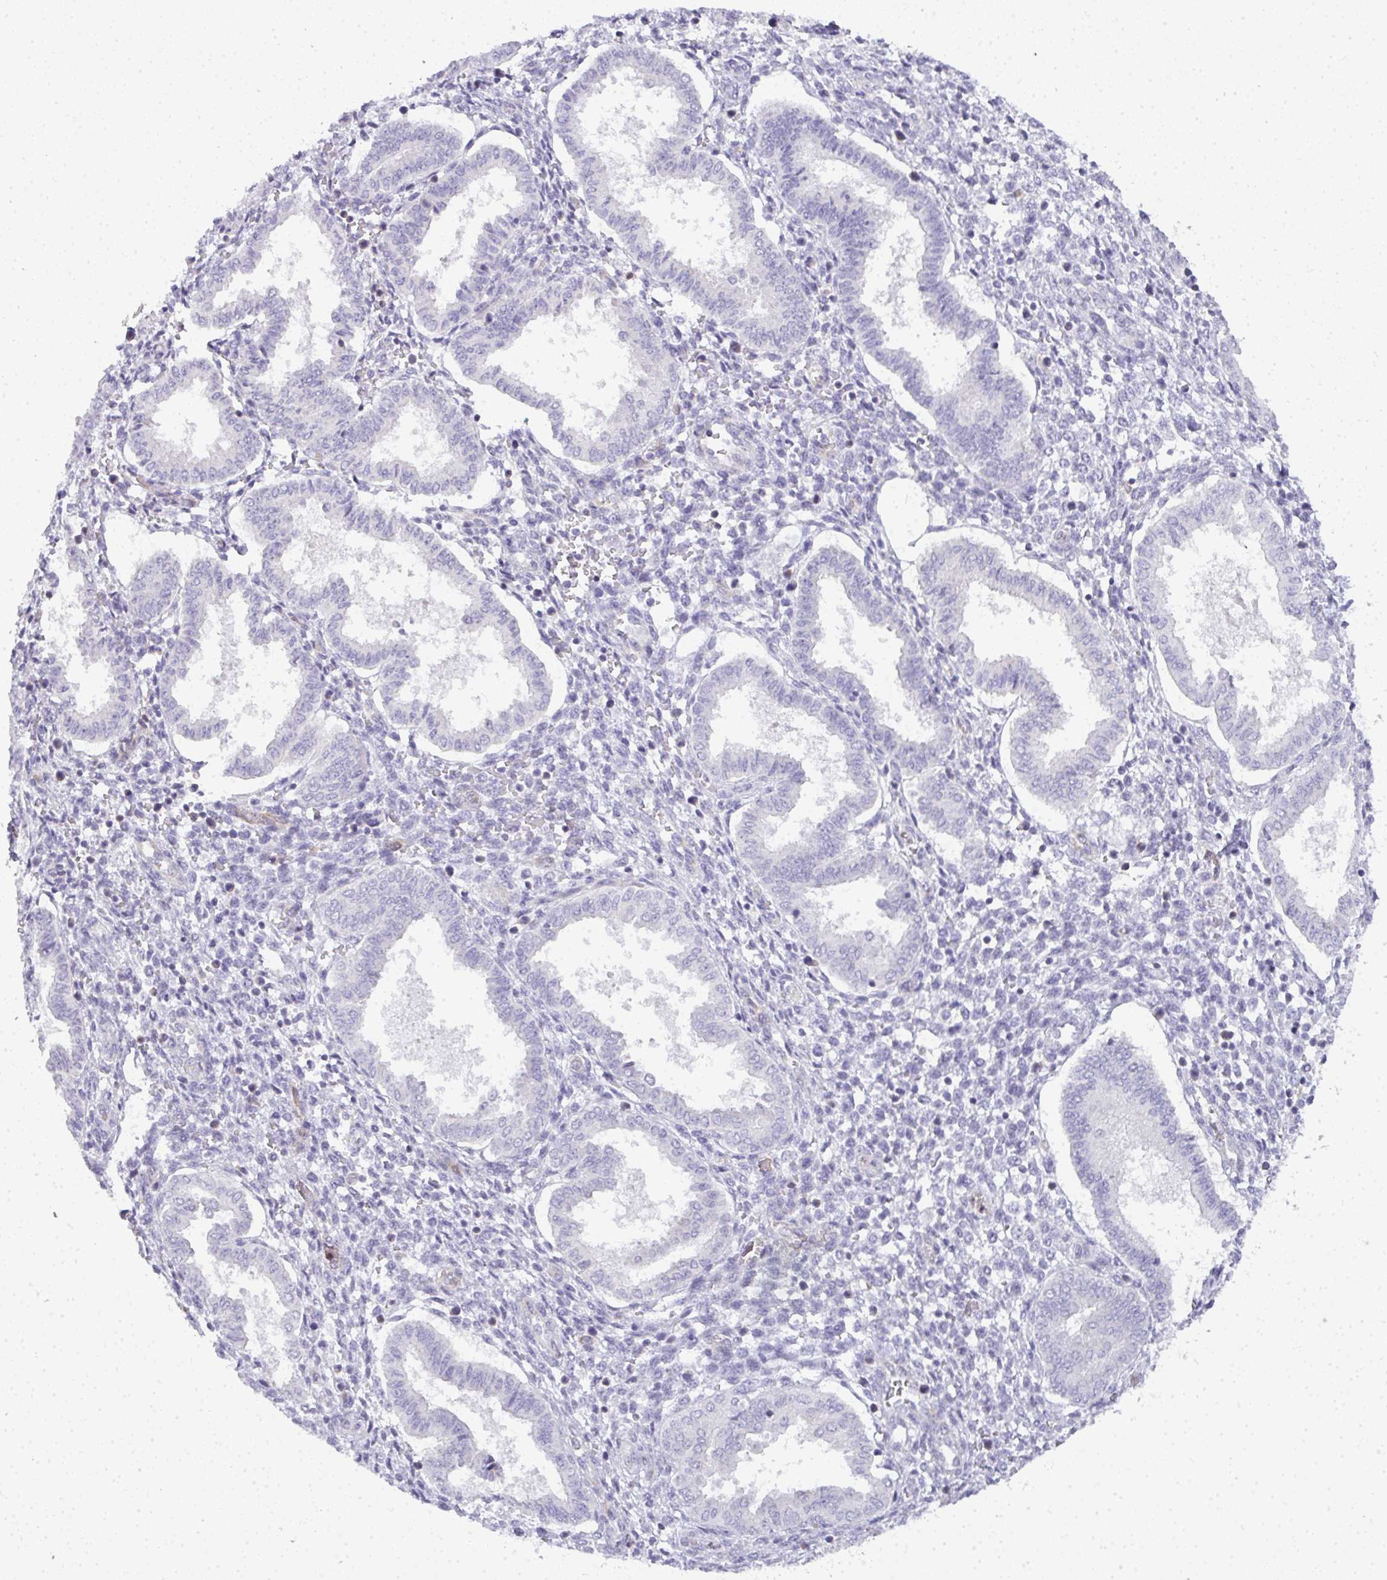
{"staining": {"intensity": "negative", "quantity": "none", "location": "none"}, "tissue": "endometrium", "cell_type": "Cells in endometrial stroma", "image_type": "normal", "snomed": [{"axis": "morphology", "description": "Normal tissue, NOS"}, {"axis": "topography", "description": "Endometrium"}], "caption": "This is a image of IHC staining of unremarkable endometrium, which shows no staining in cells in endometrial stroma. (Brightfield microscopy of DAB (3,3'-diaminobenzidine) IHC at high magnification).", "gene": "LIPE", "patient": {"sex": "female", "age": 24}}